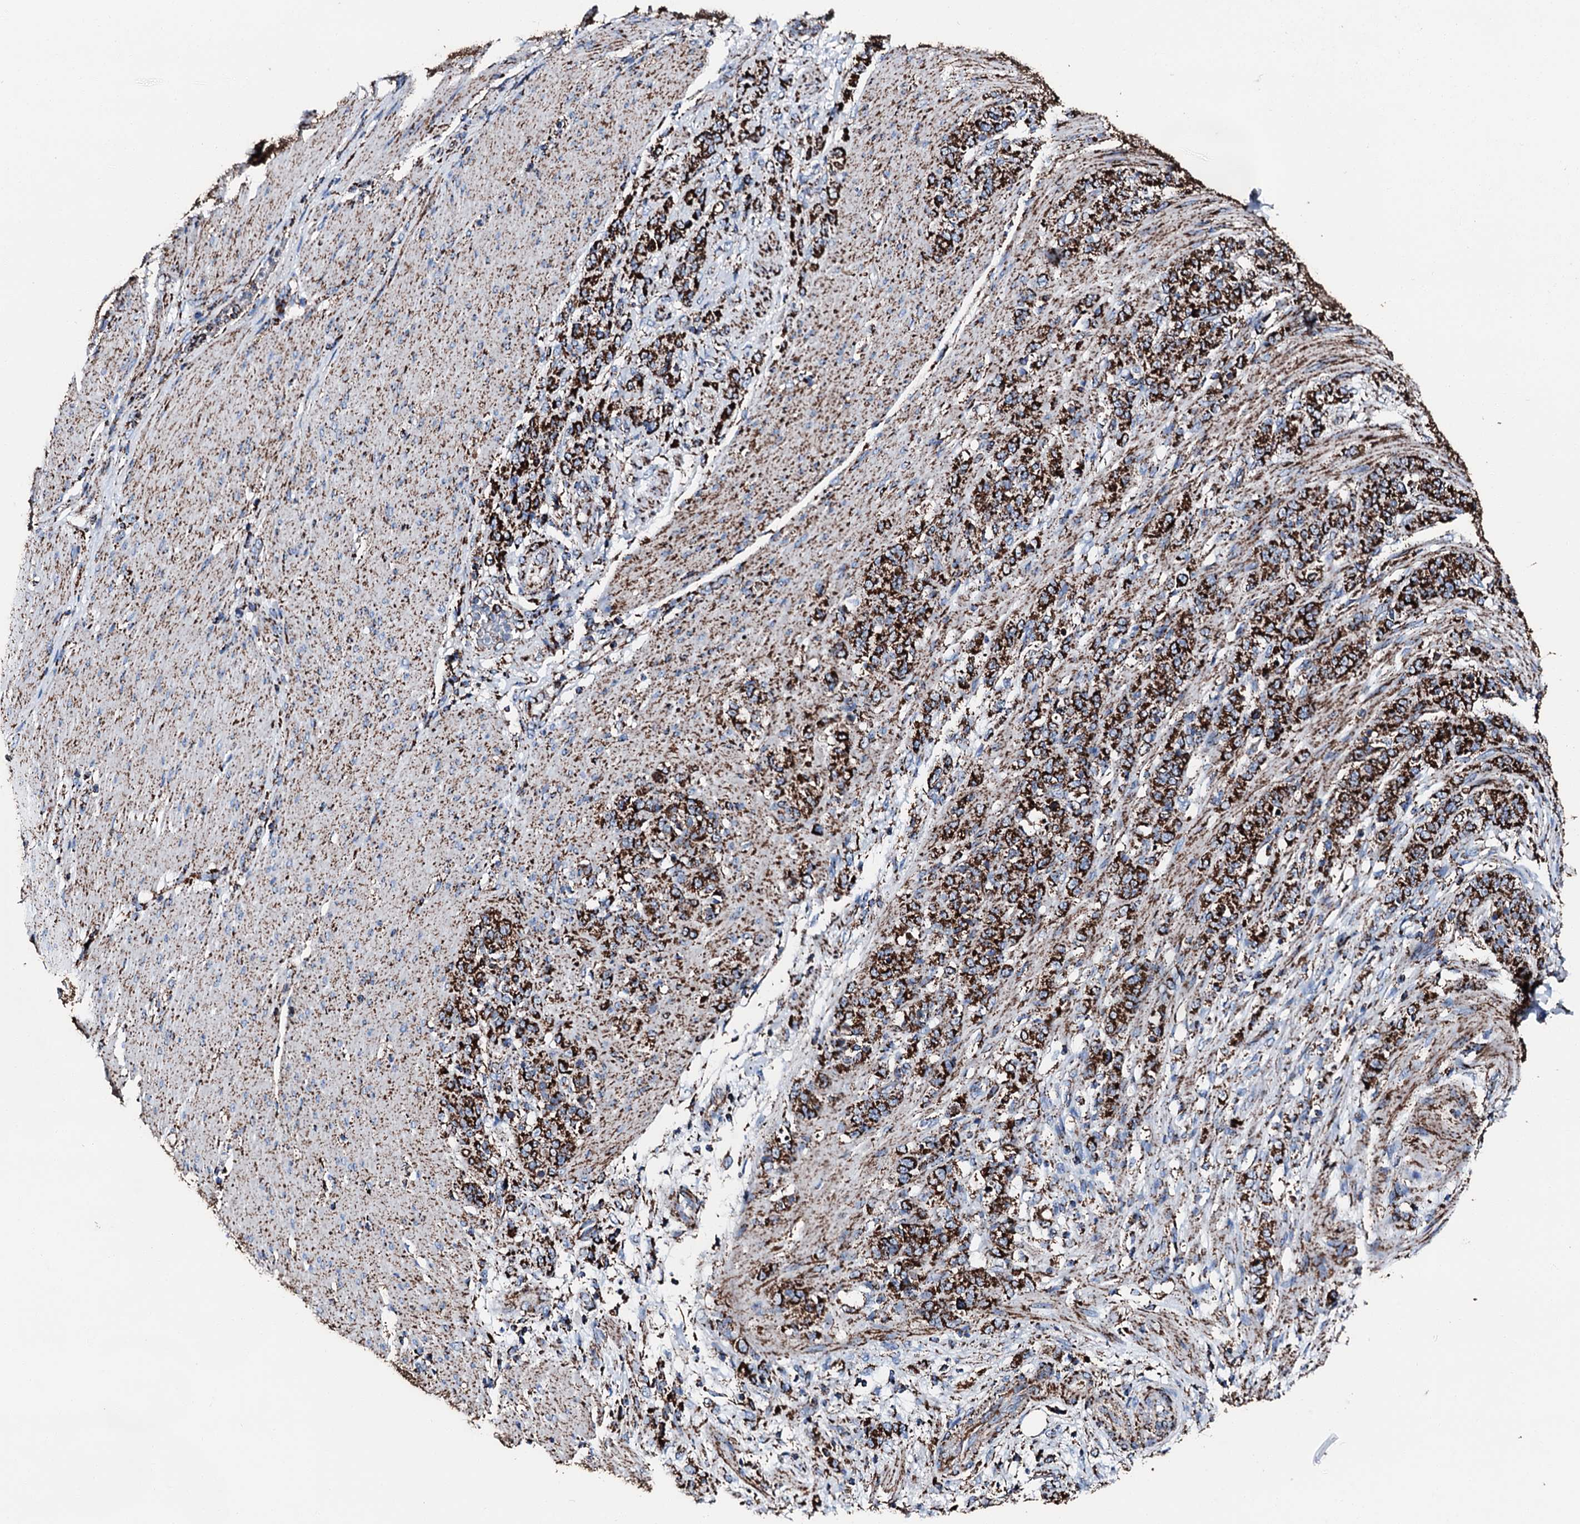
{"staining": {"intensity": "strong", "quantity": ">75%", "location": "cytoplasmic/membranous"}, "tissue": "stomach cancer", "cell_type": "Tumor cells", "image_type": "cancer", "snomed": [{"axis": "morphology", "description": "Adenocarcinoma, NOS"}, {"axis": "topography", "description": "Stomach"}], "caption": "There is high levels of strong cytoplasmic/membranous expression in tumor cells of adenocarcinoma (stomach), as demonstrated by immunohistochemical staining (brown color).", "gene": "HADH", "patient": {"sex": "female", "age": 79}}